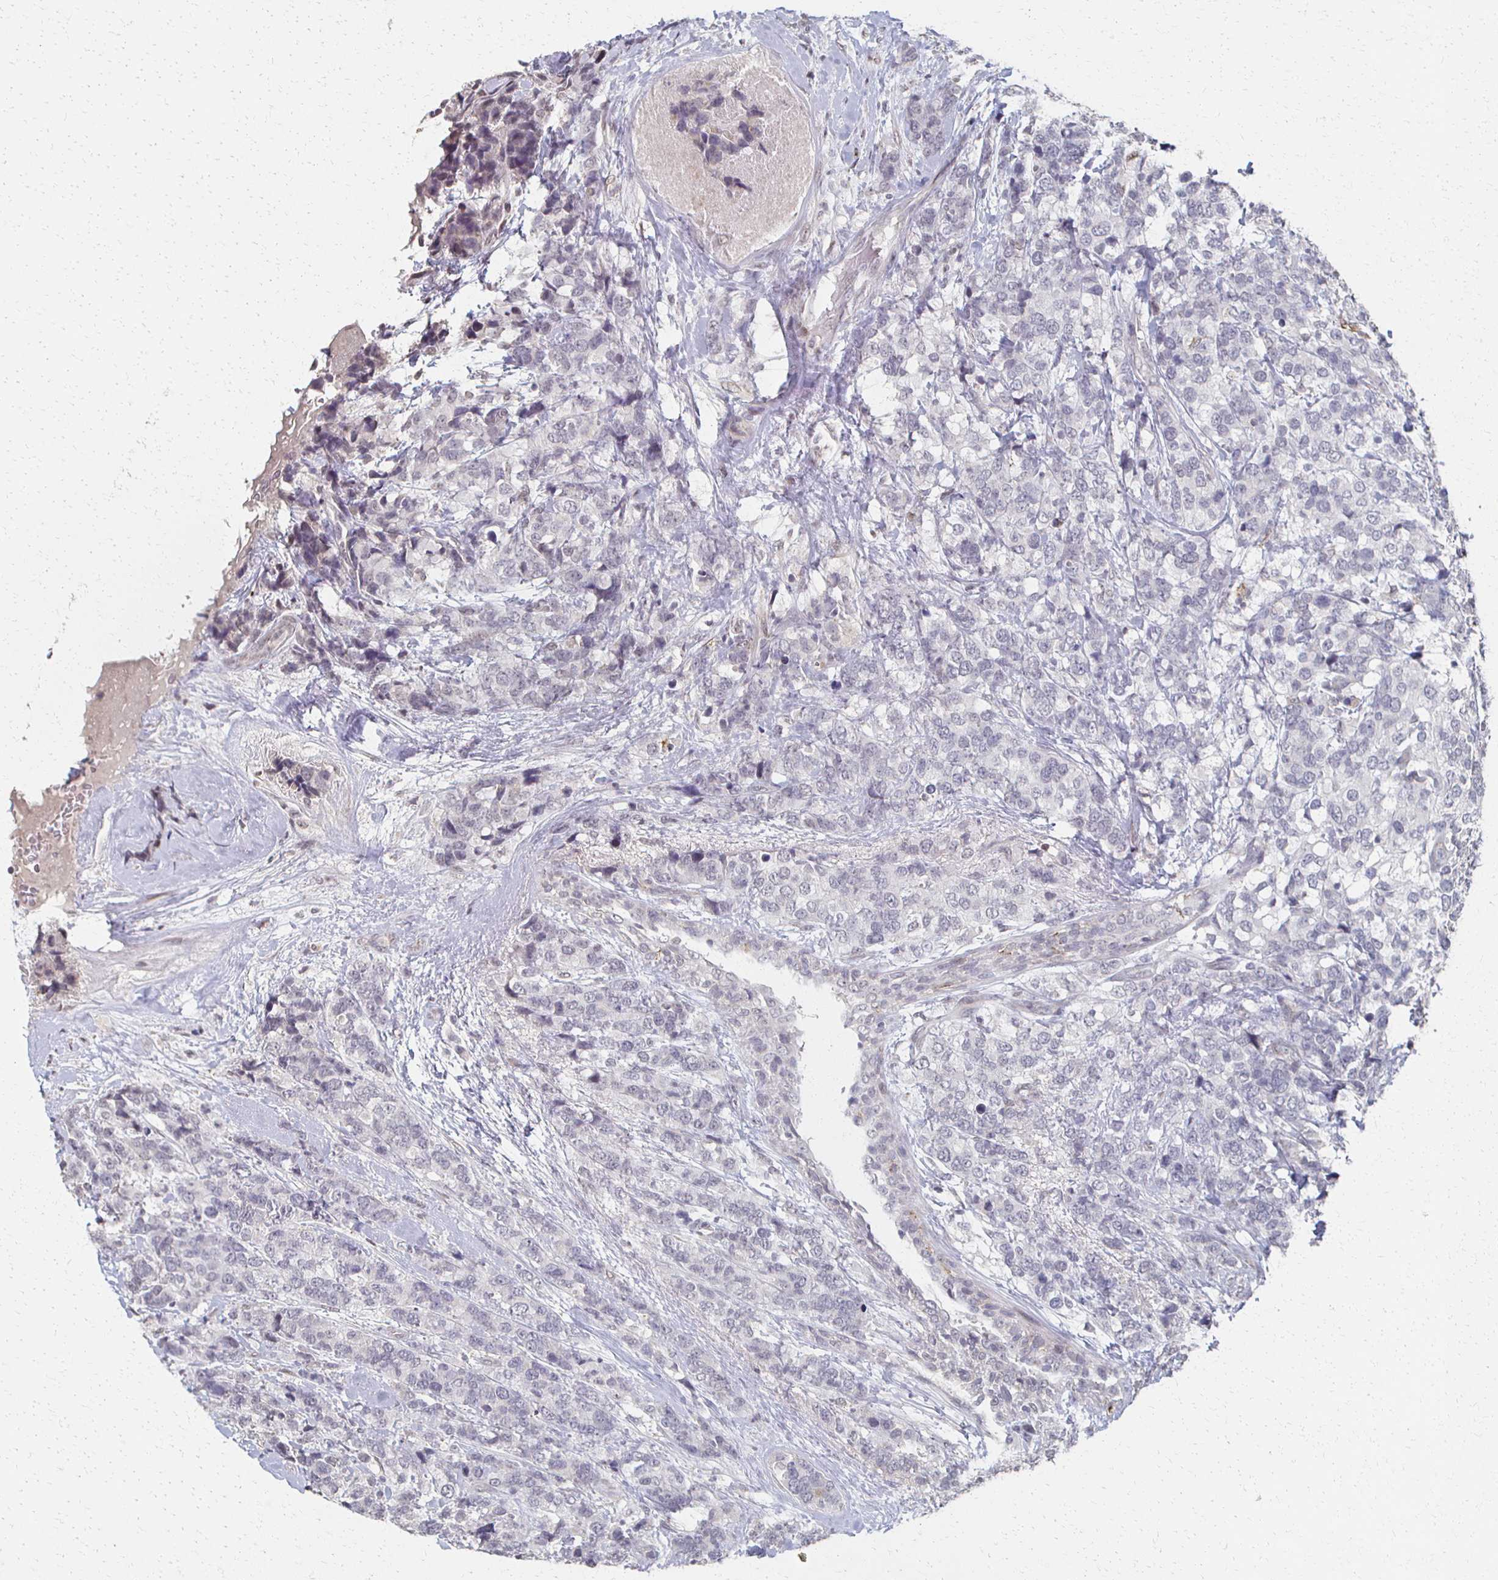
{"staining": {"intensity": "negative", "quantity": "none", "location": "none"}, "tissue": "breast cancer", "cell_type": "Tumor cells", "image_type": "cancer", "snomed": [{"axis": "morphology", "description": "Lobular carcinoma"}, {"axis": "topography", "description": "Breast"}], "caption": "This is a histopathology image of immunohistochemistry staining of breast cancer (lobular carcinoma), which shows no expression in tumor cells. (DAB (3,3'-diaminobenzidine) immunohistochemistry visualized using brightfield microscopy, high magnification).", "gene": "DAB1", "patient": {"sex": "female", "age": 59}}